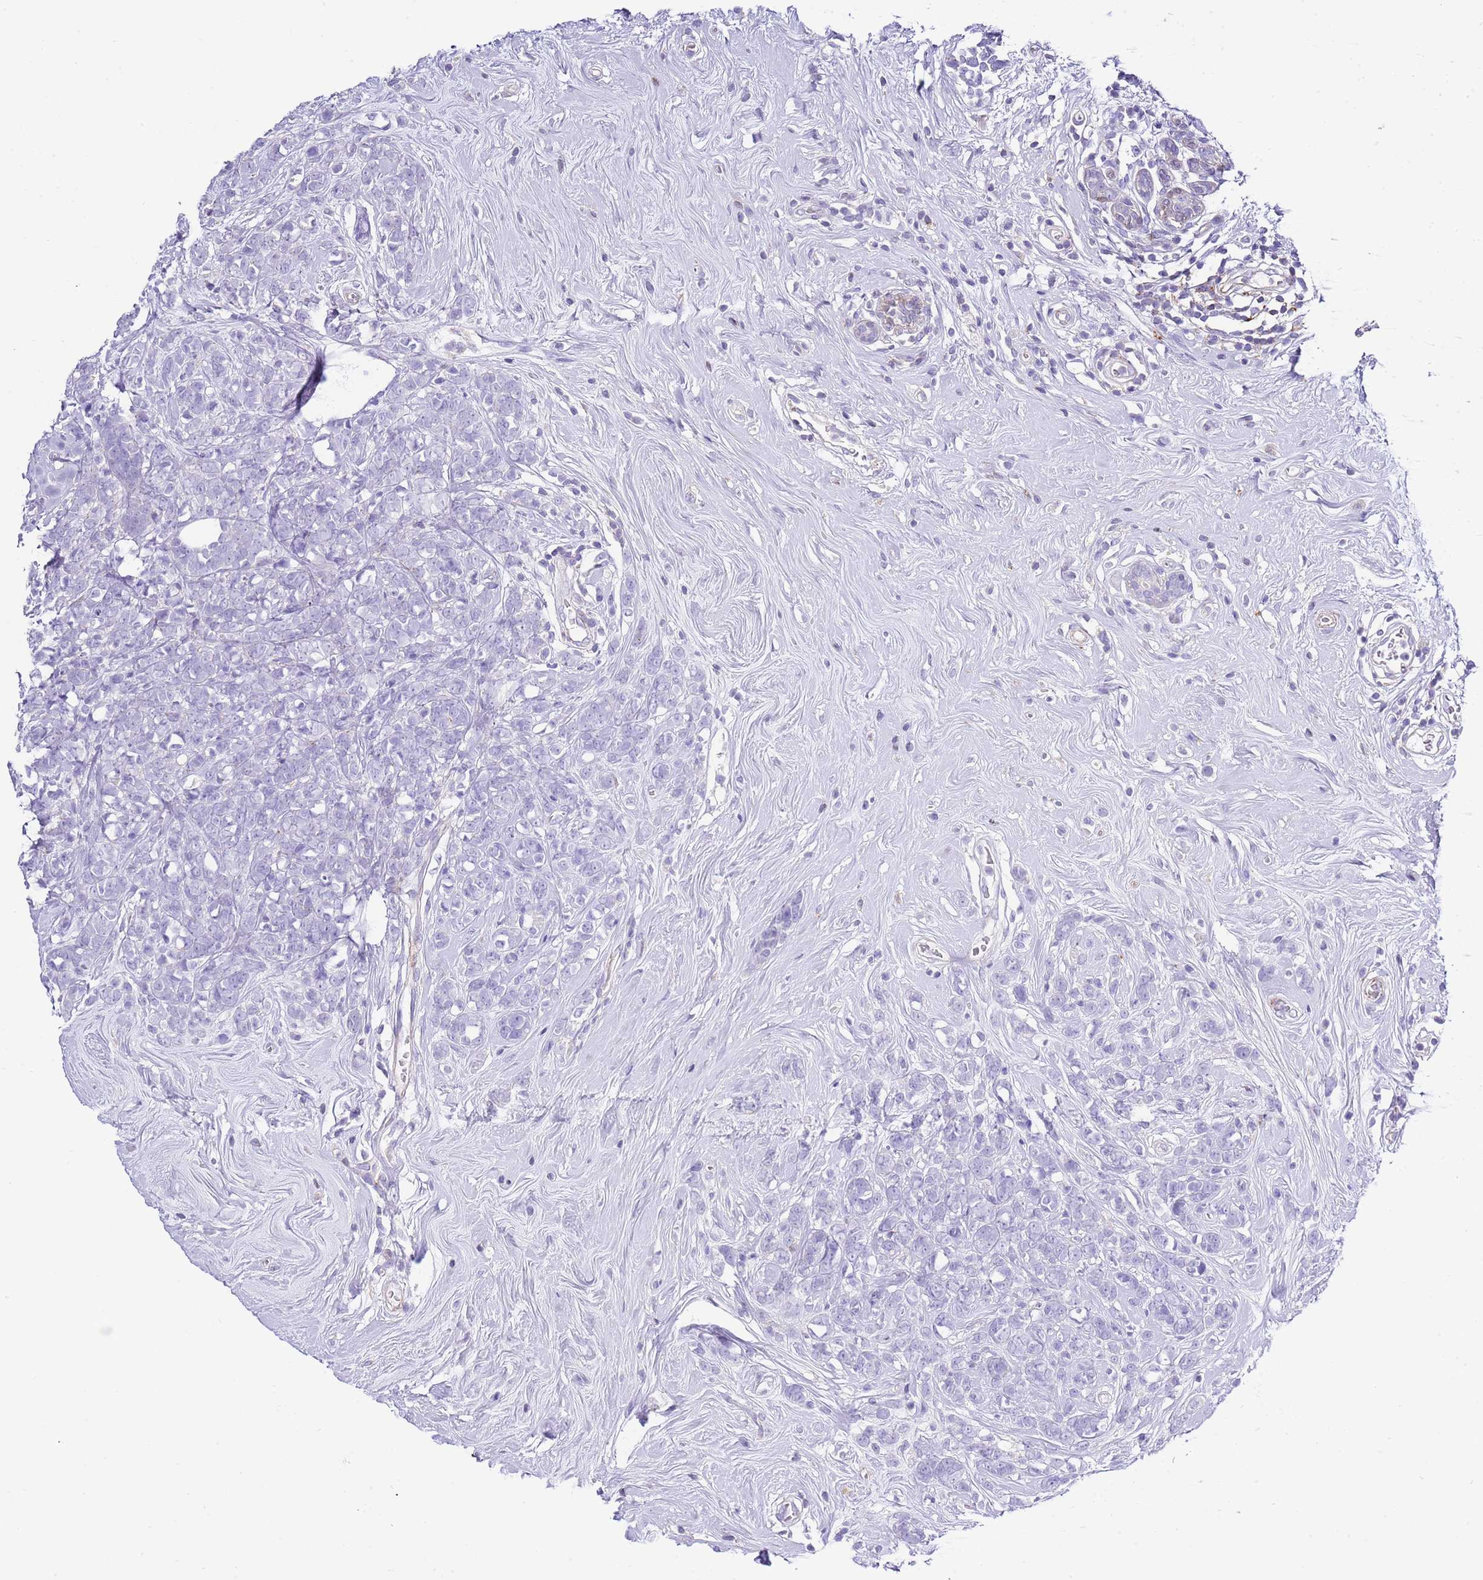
{"staining": {"intensity": "negative", "quantity": "none", "location": "none"}, "tissue": "breast cancer", "cell_type": "Tumor cells", "image_type": "cancer", "snomed": [{"axis": "morphology", "description": "Lobular carcinoma"}, {"axis": "topography", "description": "Breast"}], "caption": "Immunohistochemistry micrograph of breast lobular carcinoma stained for a protein (brown), which reveals no staining in tumor cells. Nuclei are stained in blue.", "gene": "ALDH3A1", "patient": {"sex": "female", "age": 58}}